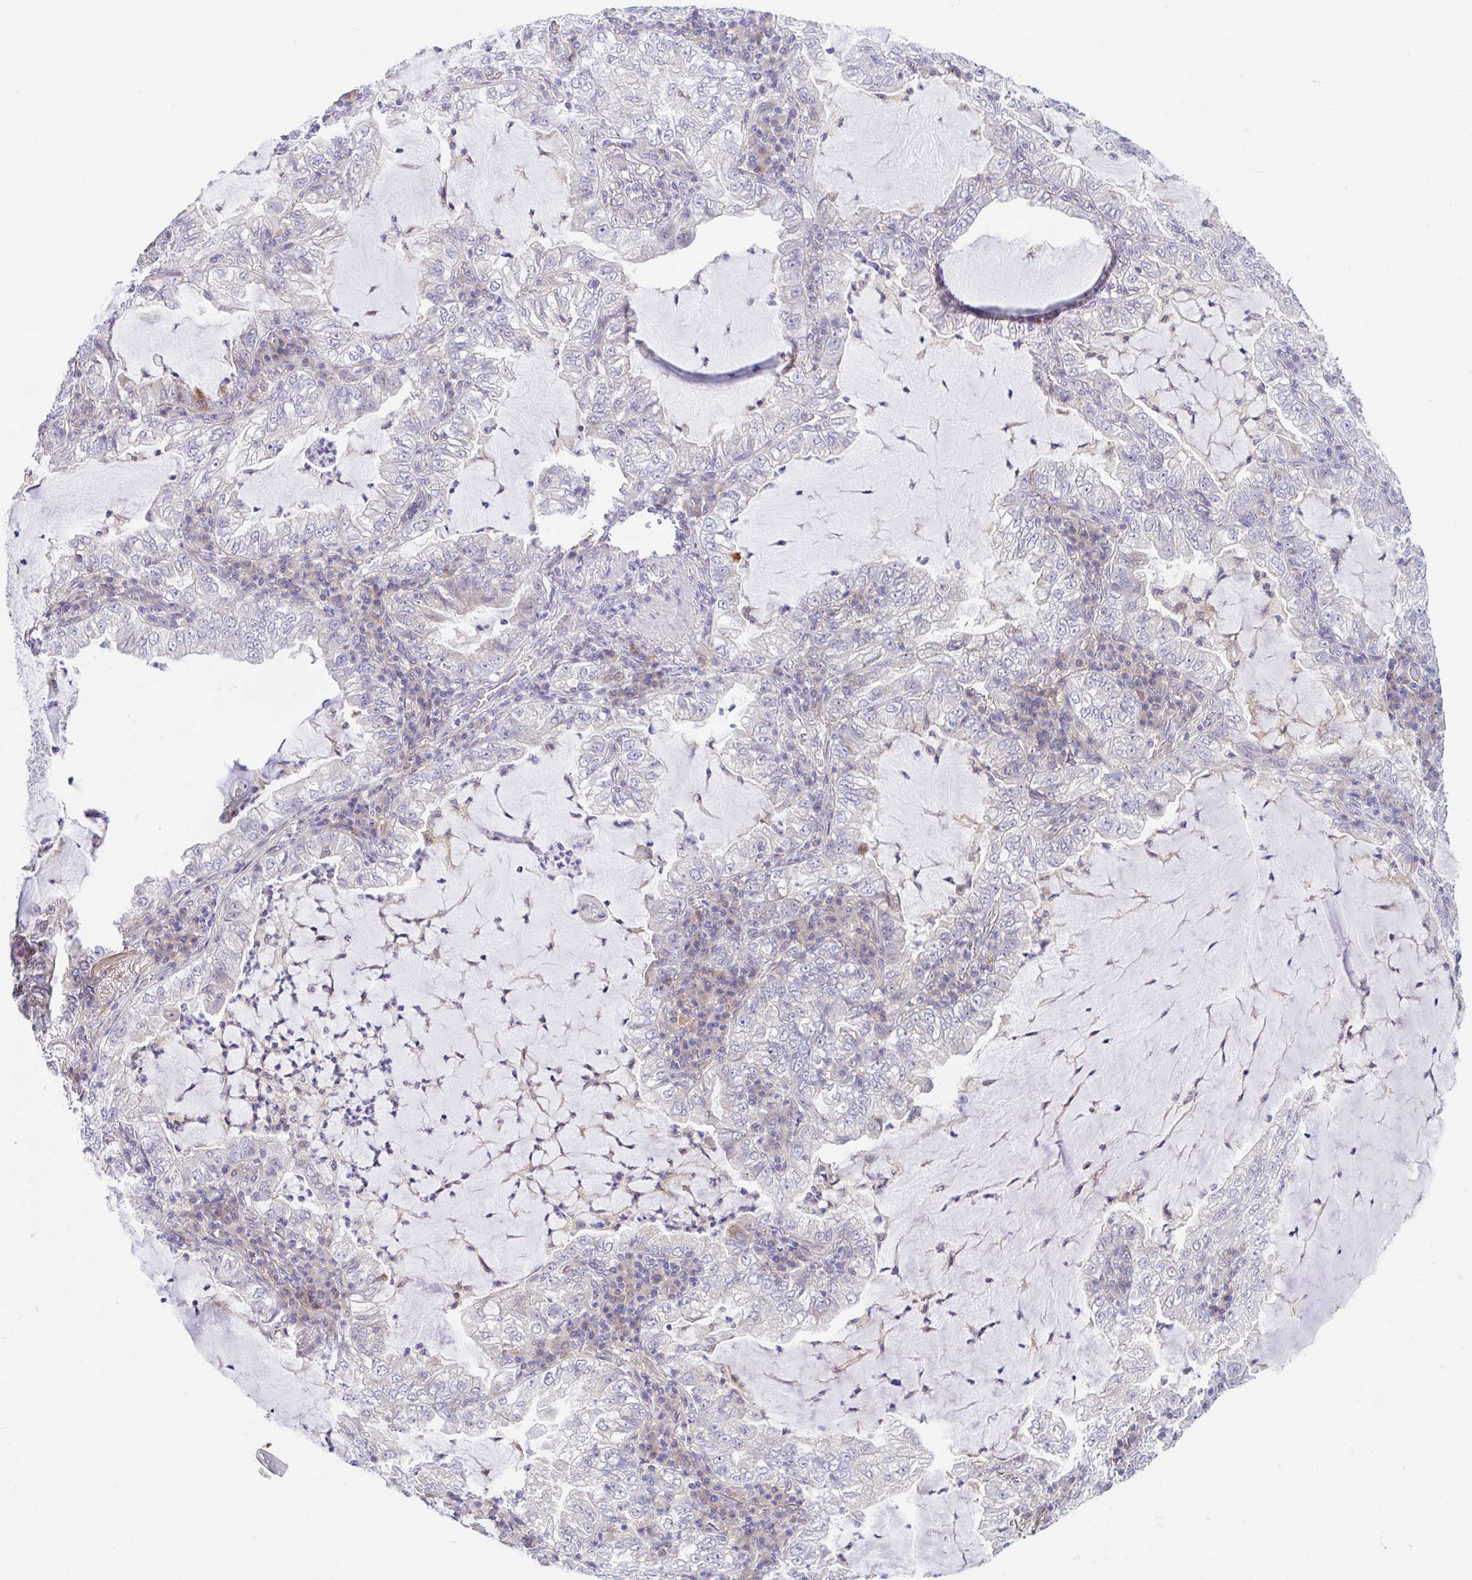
{"staining": {"intensity": "negative", "quantity": "none", "location": "none"}, "tissue": "lung cancer", "cell_type": "Tumor cells", "image_type": "cancer", "snomed": [{"axis": "morphology", "description": "Adenocarcinoma, NOS"}, {"axis": "topography", "description": "Lung"}], "caption": "A micrograph of human adenocarcinoma (lung) is negative for staining in tumor cells.", "gene": "TMEM86A", "patient": {"sex": "female", "age": 73}}